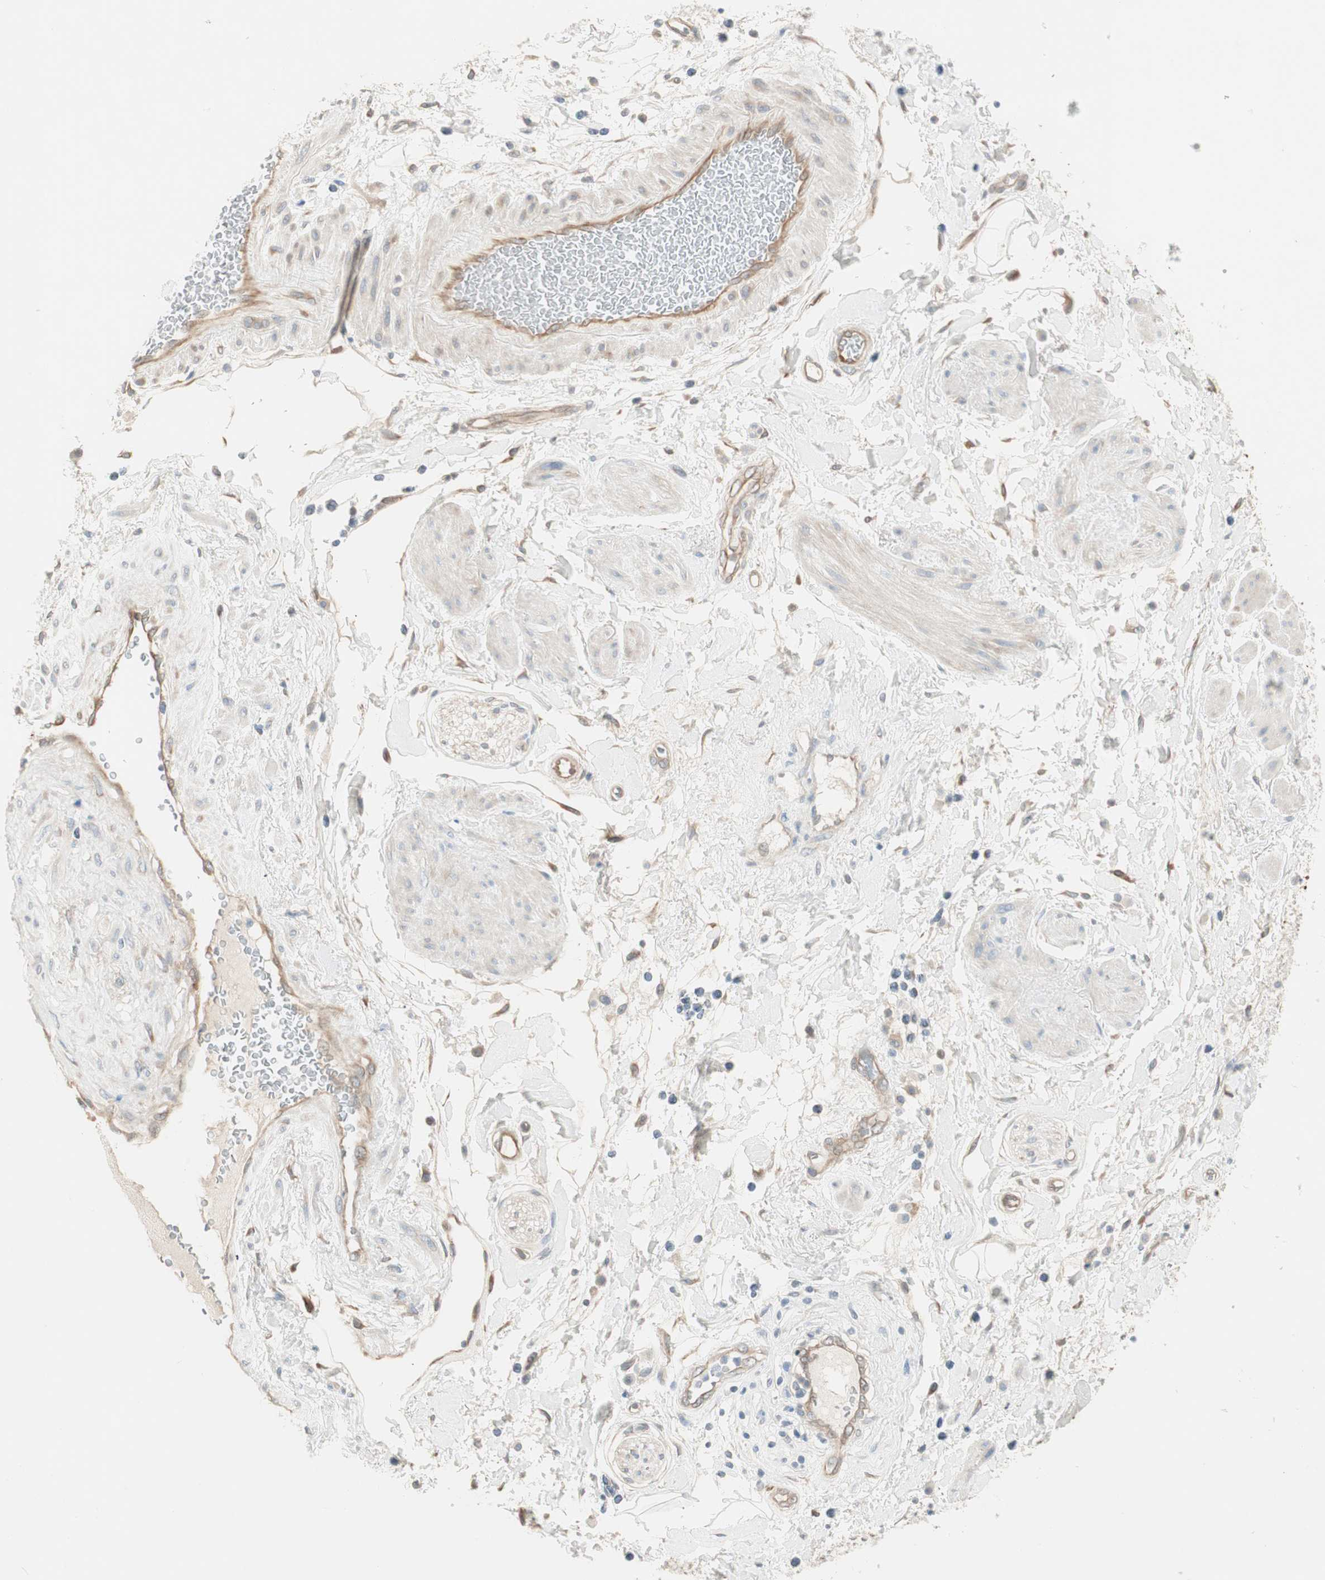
{"staining": {"intensity": "negative", "quantity": "none", "location": "none"}, "tissue": "adipose tissue", "cell_type": "Adipocytes", "image_type": "normal", "snomed": [{"axis": "morphology", "description": "Normal tissue, NOS"}, {"axis": "topography", "description": "Soft tissue"}, {"axis": "topography", "description": "Peripheral nerve tissue"}], "caption": "Benign adipose tissue was stained to show a protein in brown. There is no significant staining in adipocytes. (DAB (3,3'-diaminobenzidine) immunohistochemistry (IHC) with hematoxylin counter stain).", "gene": "CDK3", "patient": {"sex": "female", "age": 71}}